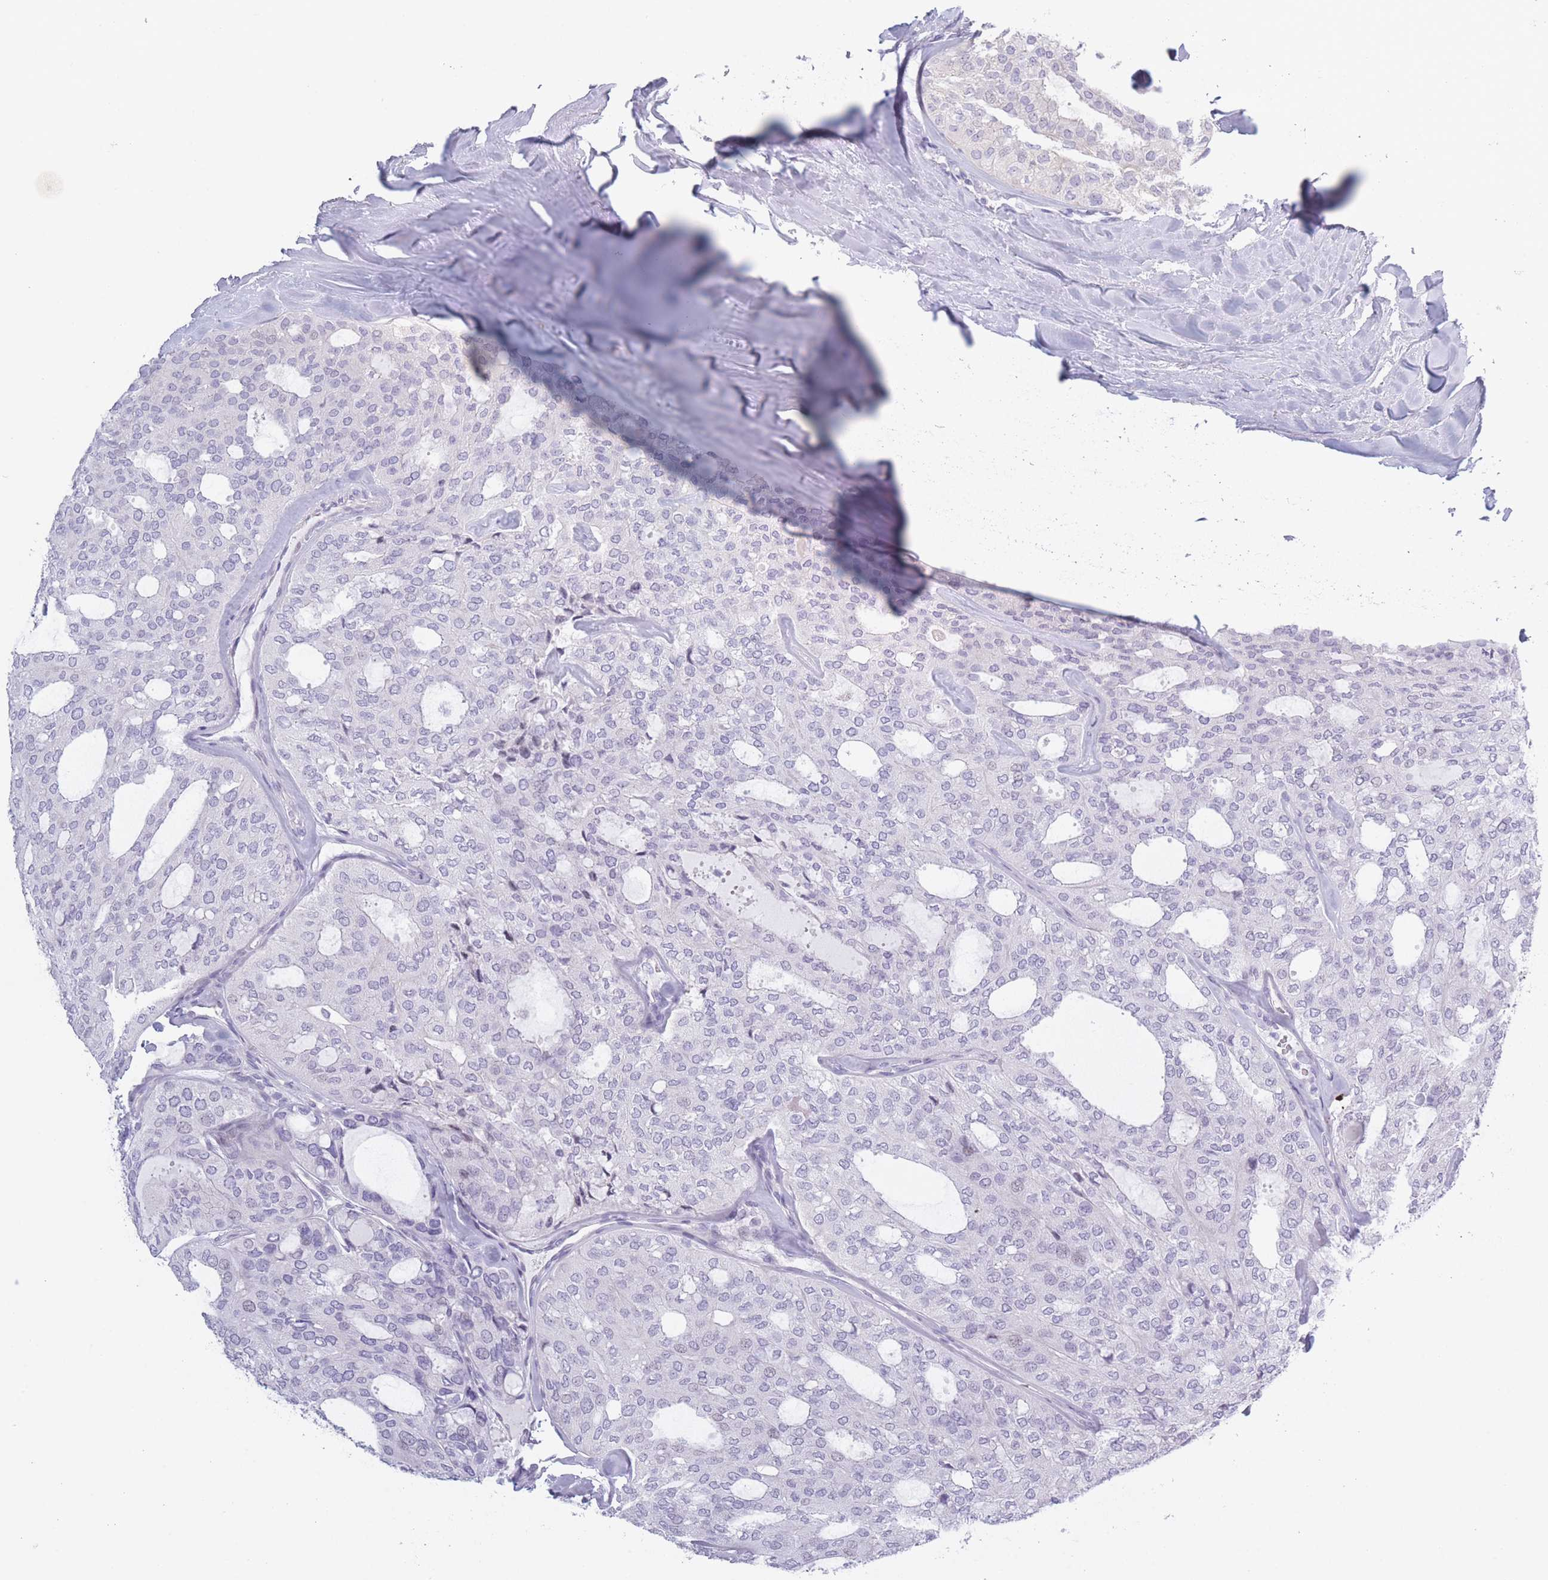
{"staining": {"intensity": "negative", "quantity": "none", "location": "none"}, "tissue": "thyroid cancer", "cell_type": "Tumor cells", "image_type": "cancer", "snomed": [{"axis": "morphology", "description": "Follicular adenoma carcinoma, NOS"}, {"axis": "topography", "description": "Thyroid gland"}], "caption": "This is an IHC image of follicular adenoma carcinoma (thyroid). There is no staining in tumor cells.", "gene": "PLEKHG2", "patient": {"sex": "male", "age": 75}}